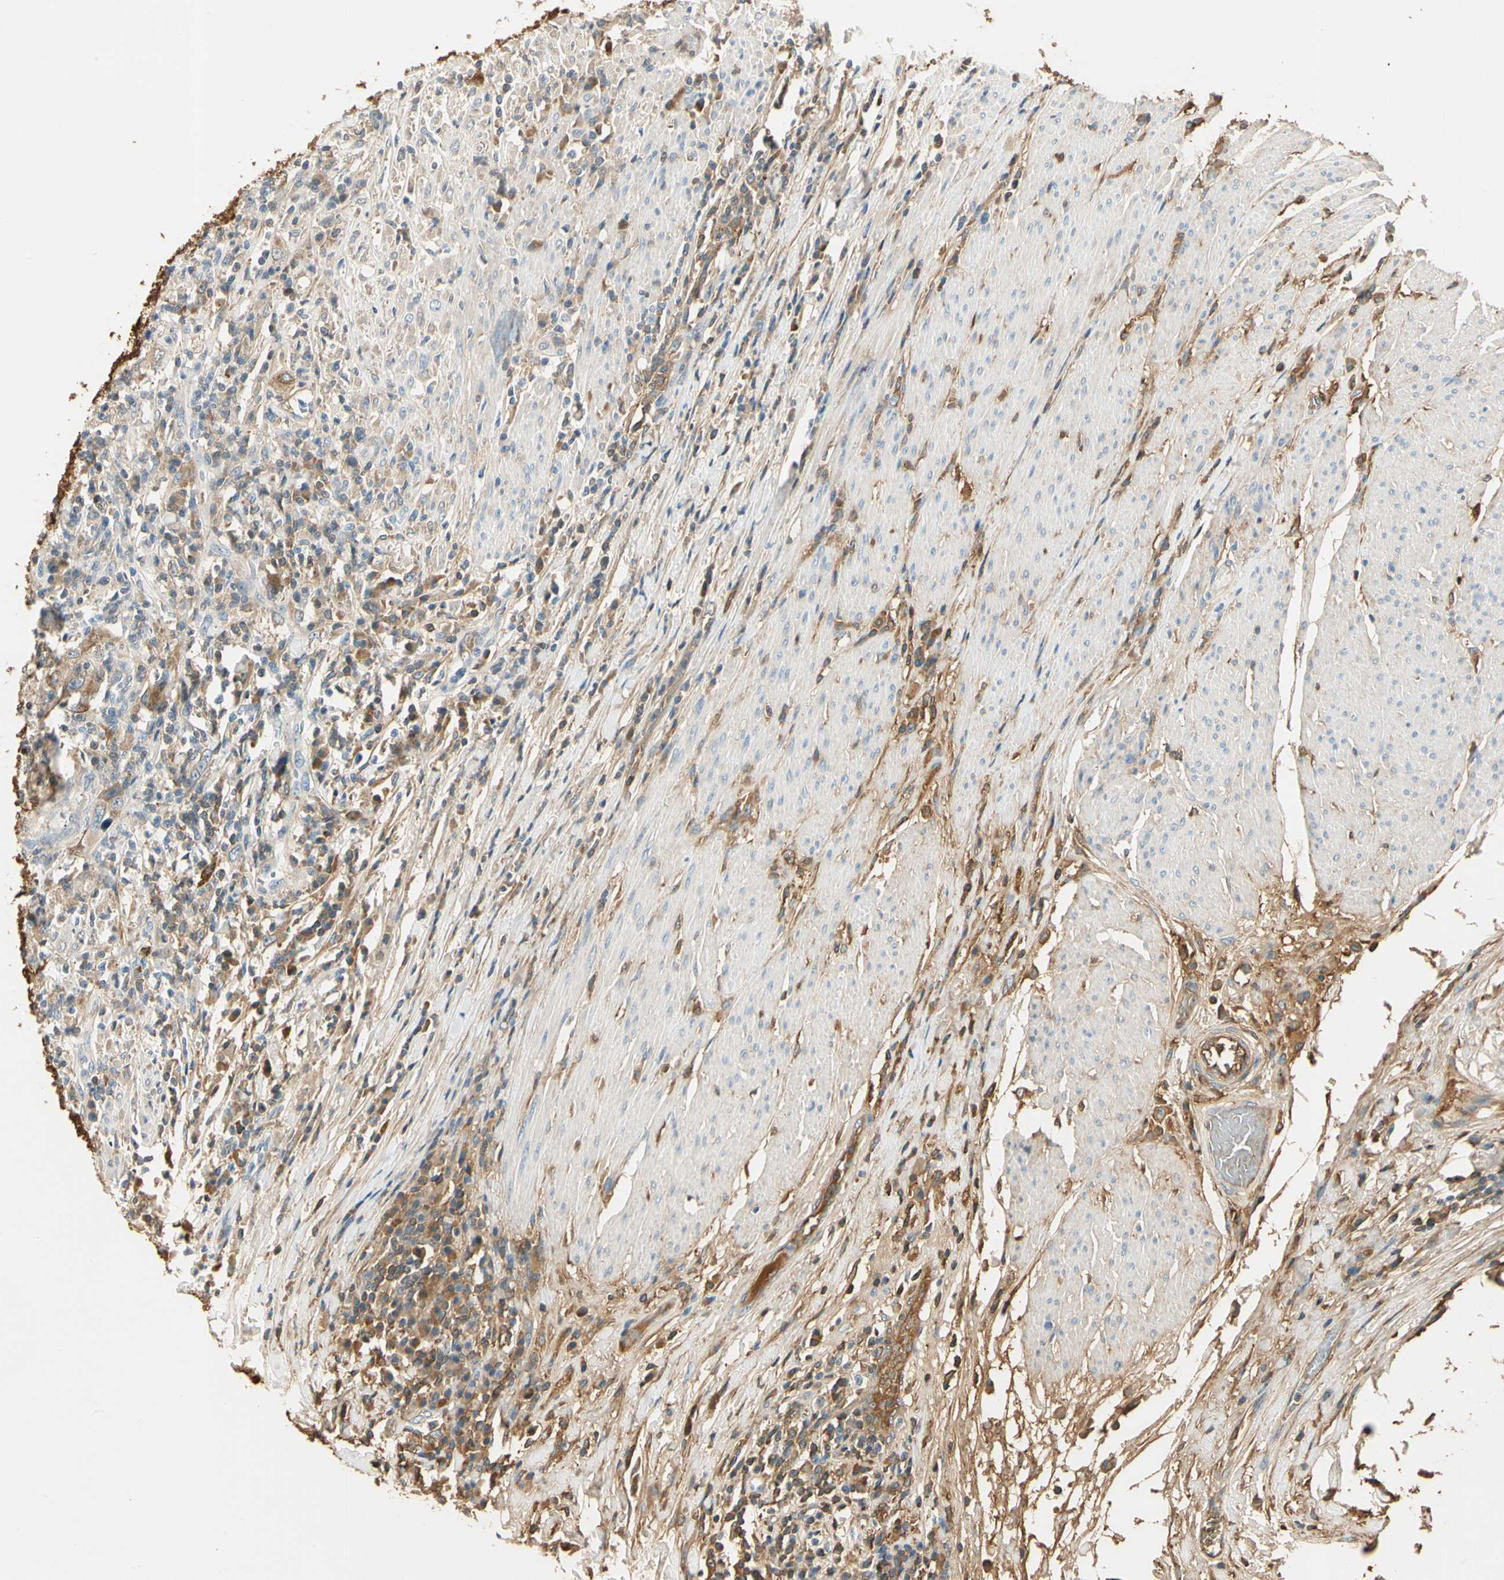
{"staining": {"intensity": "weak", "quantity": ">75%", "location": "cytoplasmic/membranous"}, "tissue": "urothelial cancer", "cell_type": "Tumor cells", "image_type": "cancer", "snomed": [{"axis": "morphology", "description": "Urothelial carcinoma, High grade"}, {"axis": "topography", "description": "Urinary bladder"}], "caption": "Immunohistochemistry (IHC) (DAB (3,3'-diaminobenzidine)) staining of human urothelial carcinoma (high-grade) shows weak cytoplasmic/membranous protein positivity in approximately >75% of tumor cells.", "gene": "LAMB3", "patient": {"sex": "male", "age": 61}}